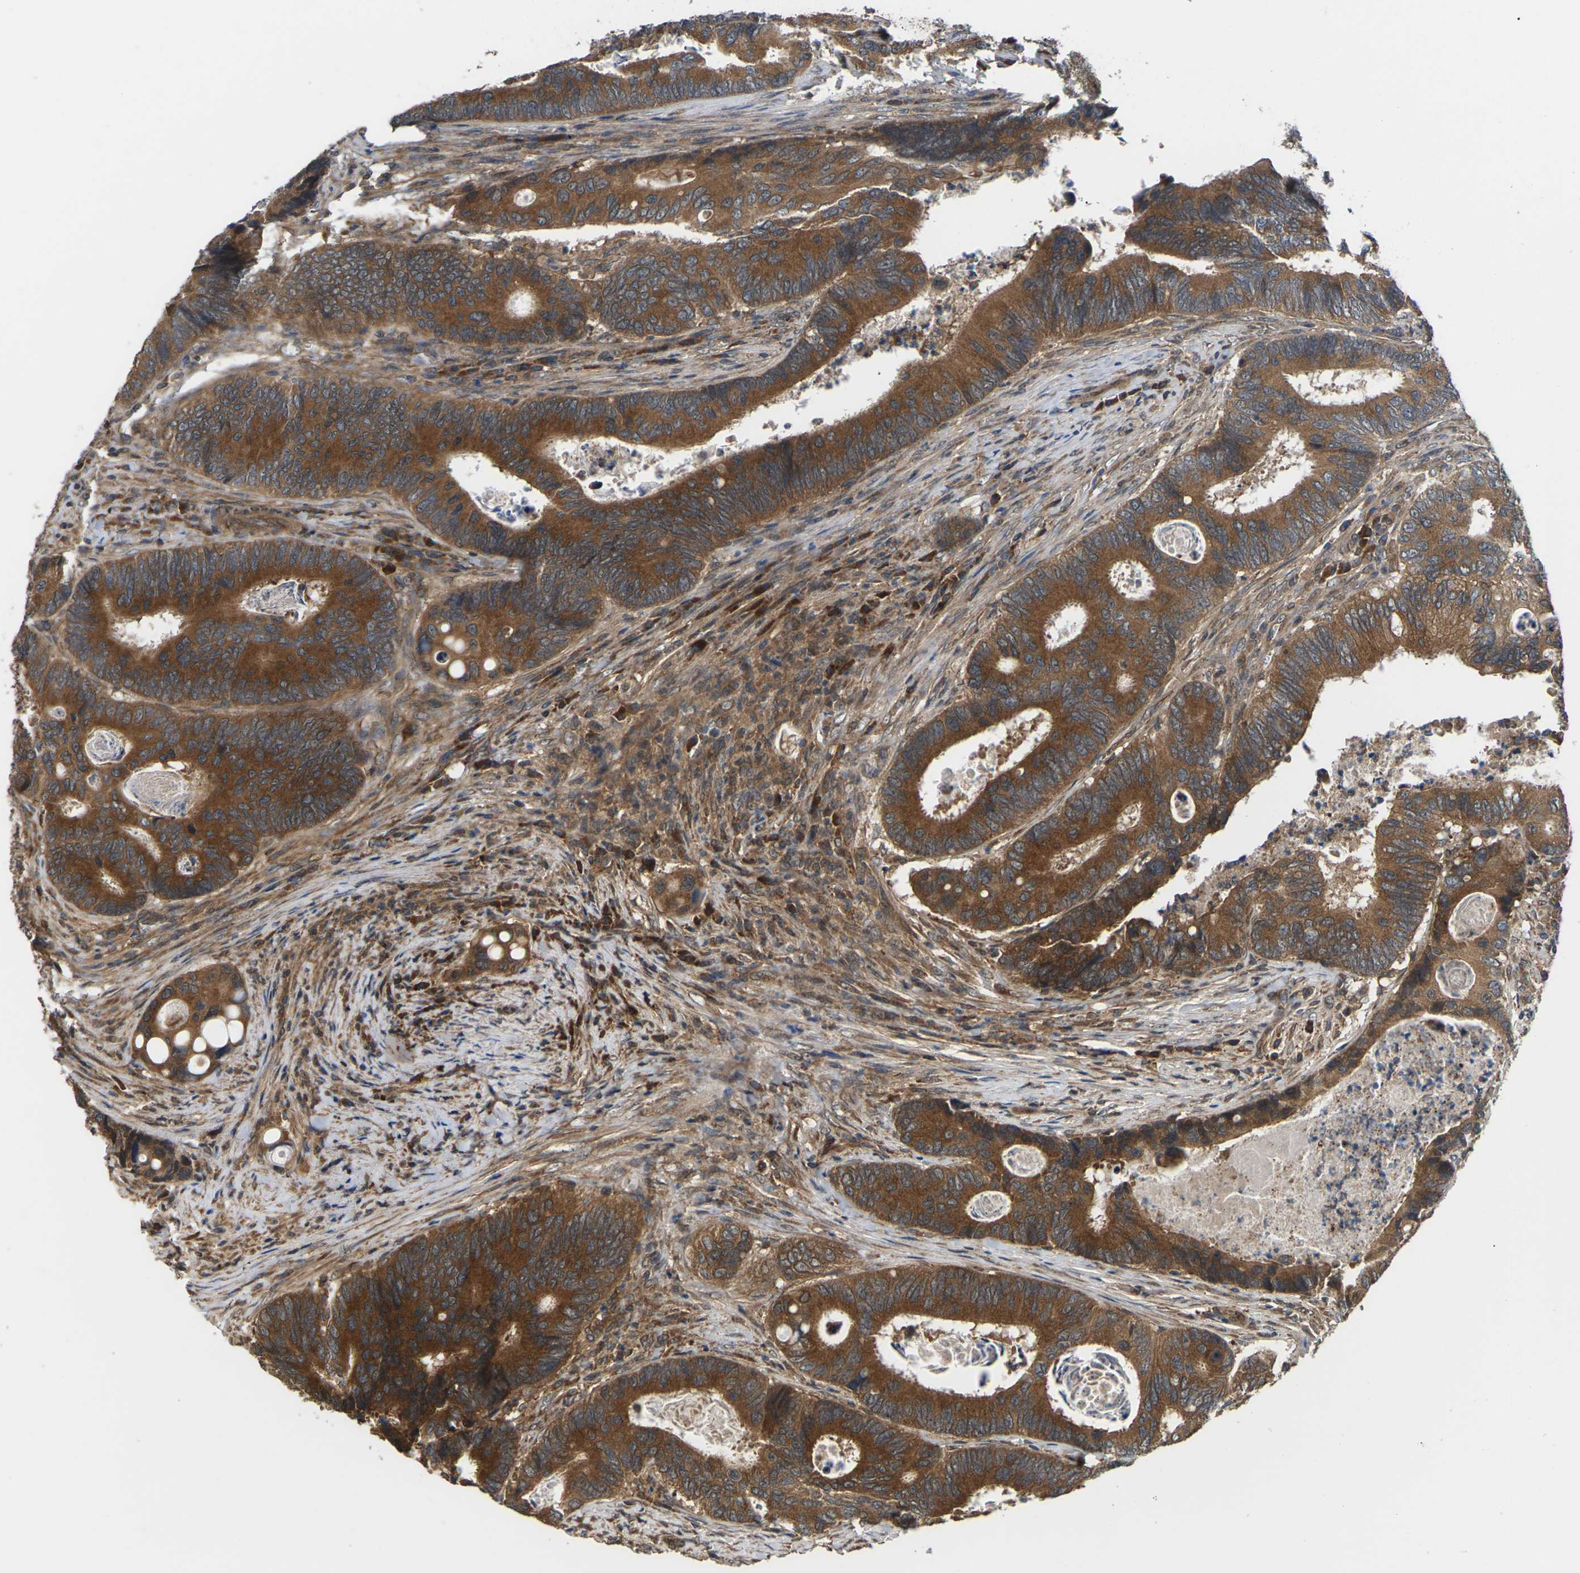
{"staining": {"intensity": "strong", "quantity": ">75%", "location": "cytoplasmic/membranous"}, "tissue": "colorectal cancer", "cell_type": "Tumor cells", "image_type": "cancer", "snomed": [{"axis": "morphology", "description": "Inflammation, NOS"}, {"axis": "morphology", "description": "Adenocarcinoma, NOS"}, {"axis": "topography", "description": "Colon"}], "caption": "This micrograph displays immunohistochemistry (IHC) staining of colorectal cancer (adenocarcinoma), with high strong cytoplasmic/membranous positivity in approximately >75% of tumor cells.", "gene": "NRAS", "patient": {"sex": "male", "age": 72}}